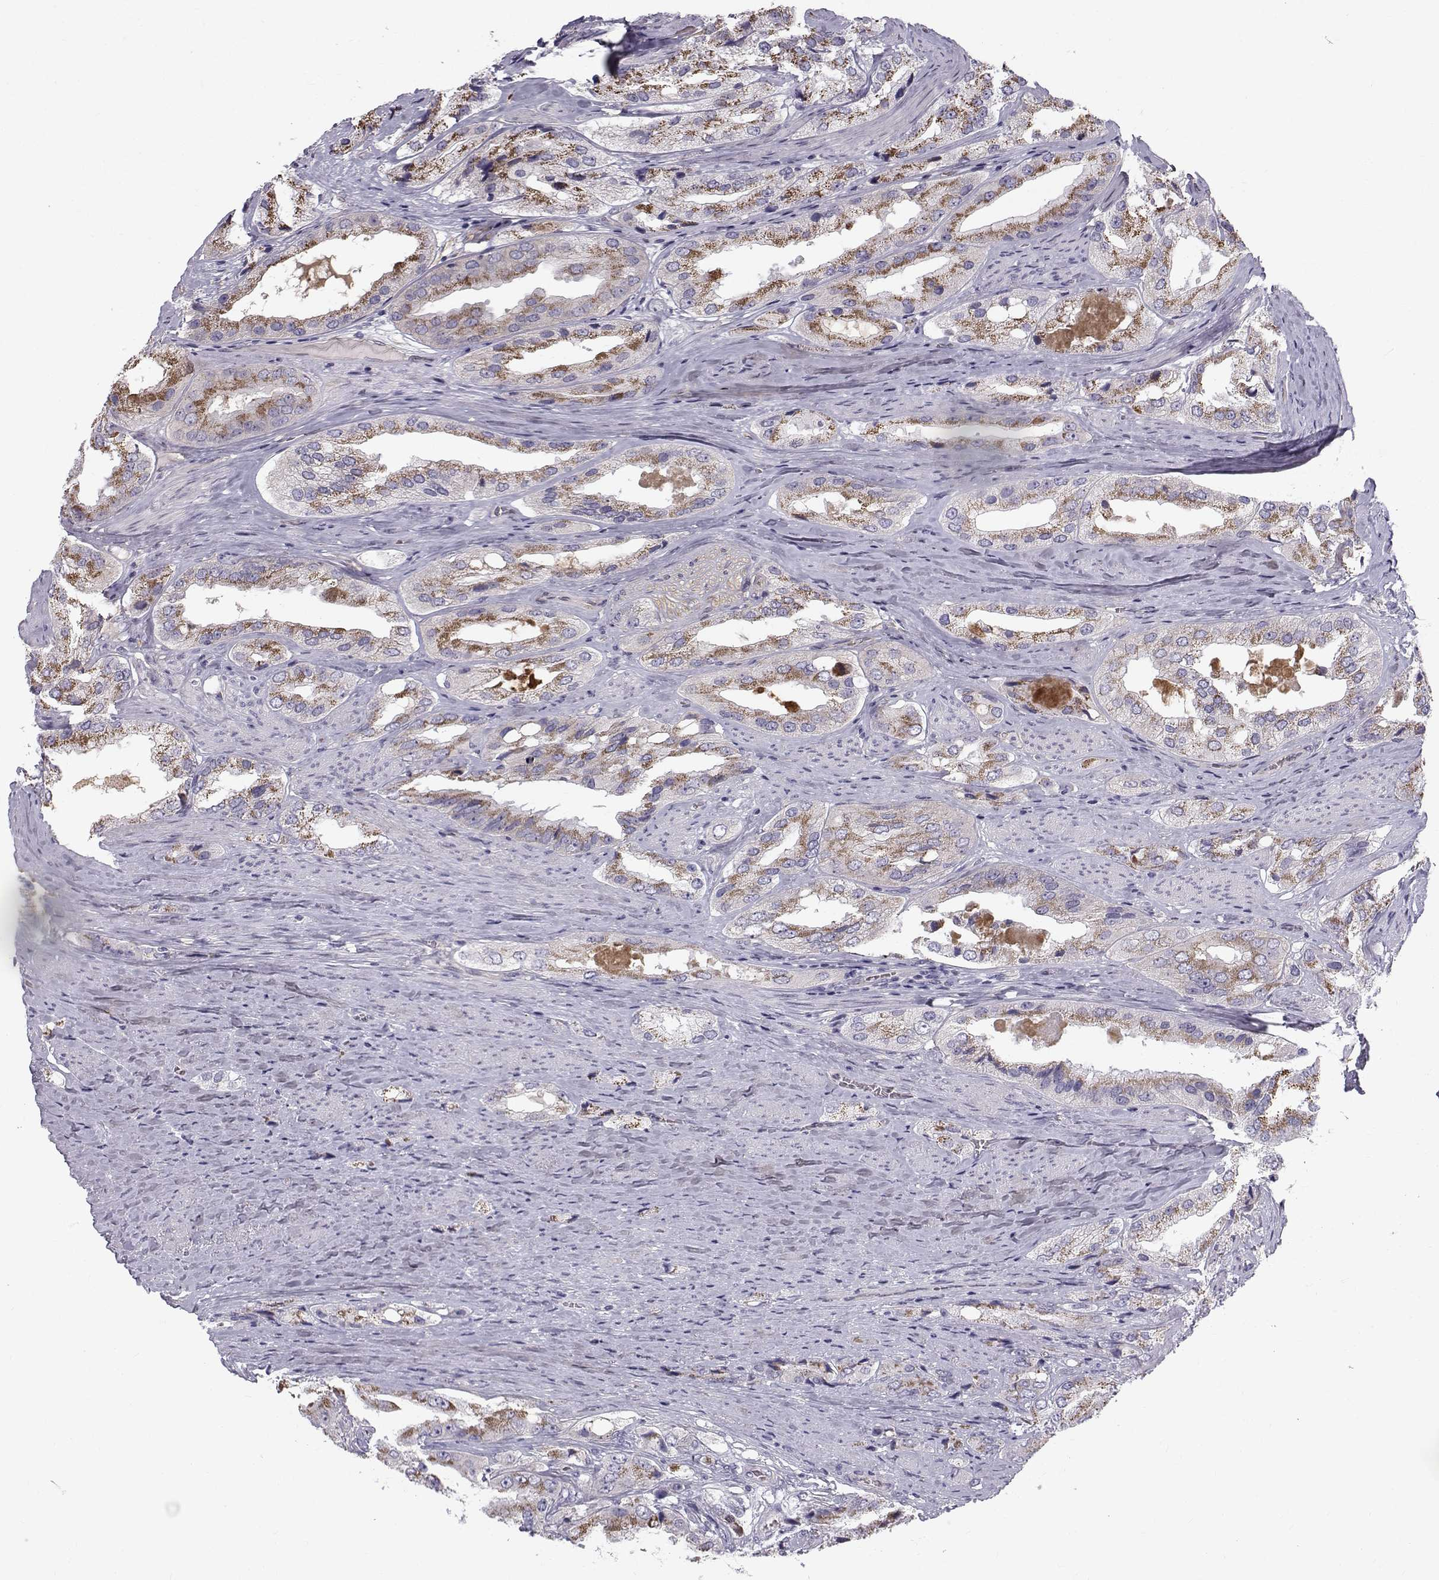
{"staining": {"intensity": "moderate", "quantity": "25%-75%", "location": "cytoplasmic/membranous"}, "tissue": "prostate cancer", "cell_type": "Tumor cells", "image_type": "cancer", "snomed": [{"axis": "morphology", "description": "Adenocarcinoma, Low grade"}, {"axis": "topography", "description": "Prostate"}], "caption": "Protein staining reveals moderate cytoplasmic/membranous positivity in approximately 25%-75% of tumor cells in prostate cancer.", "gene": "QPCT", "patient": {"sex": "male", "age": 69}}